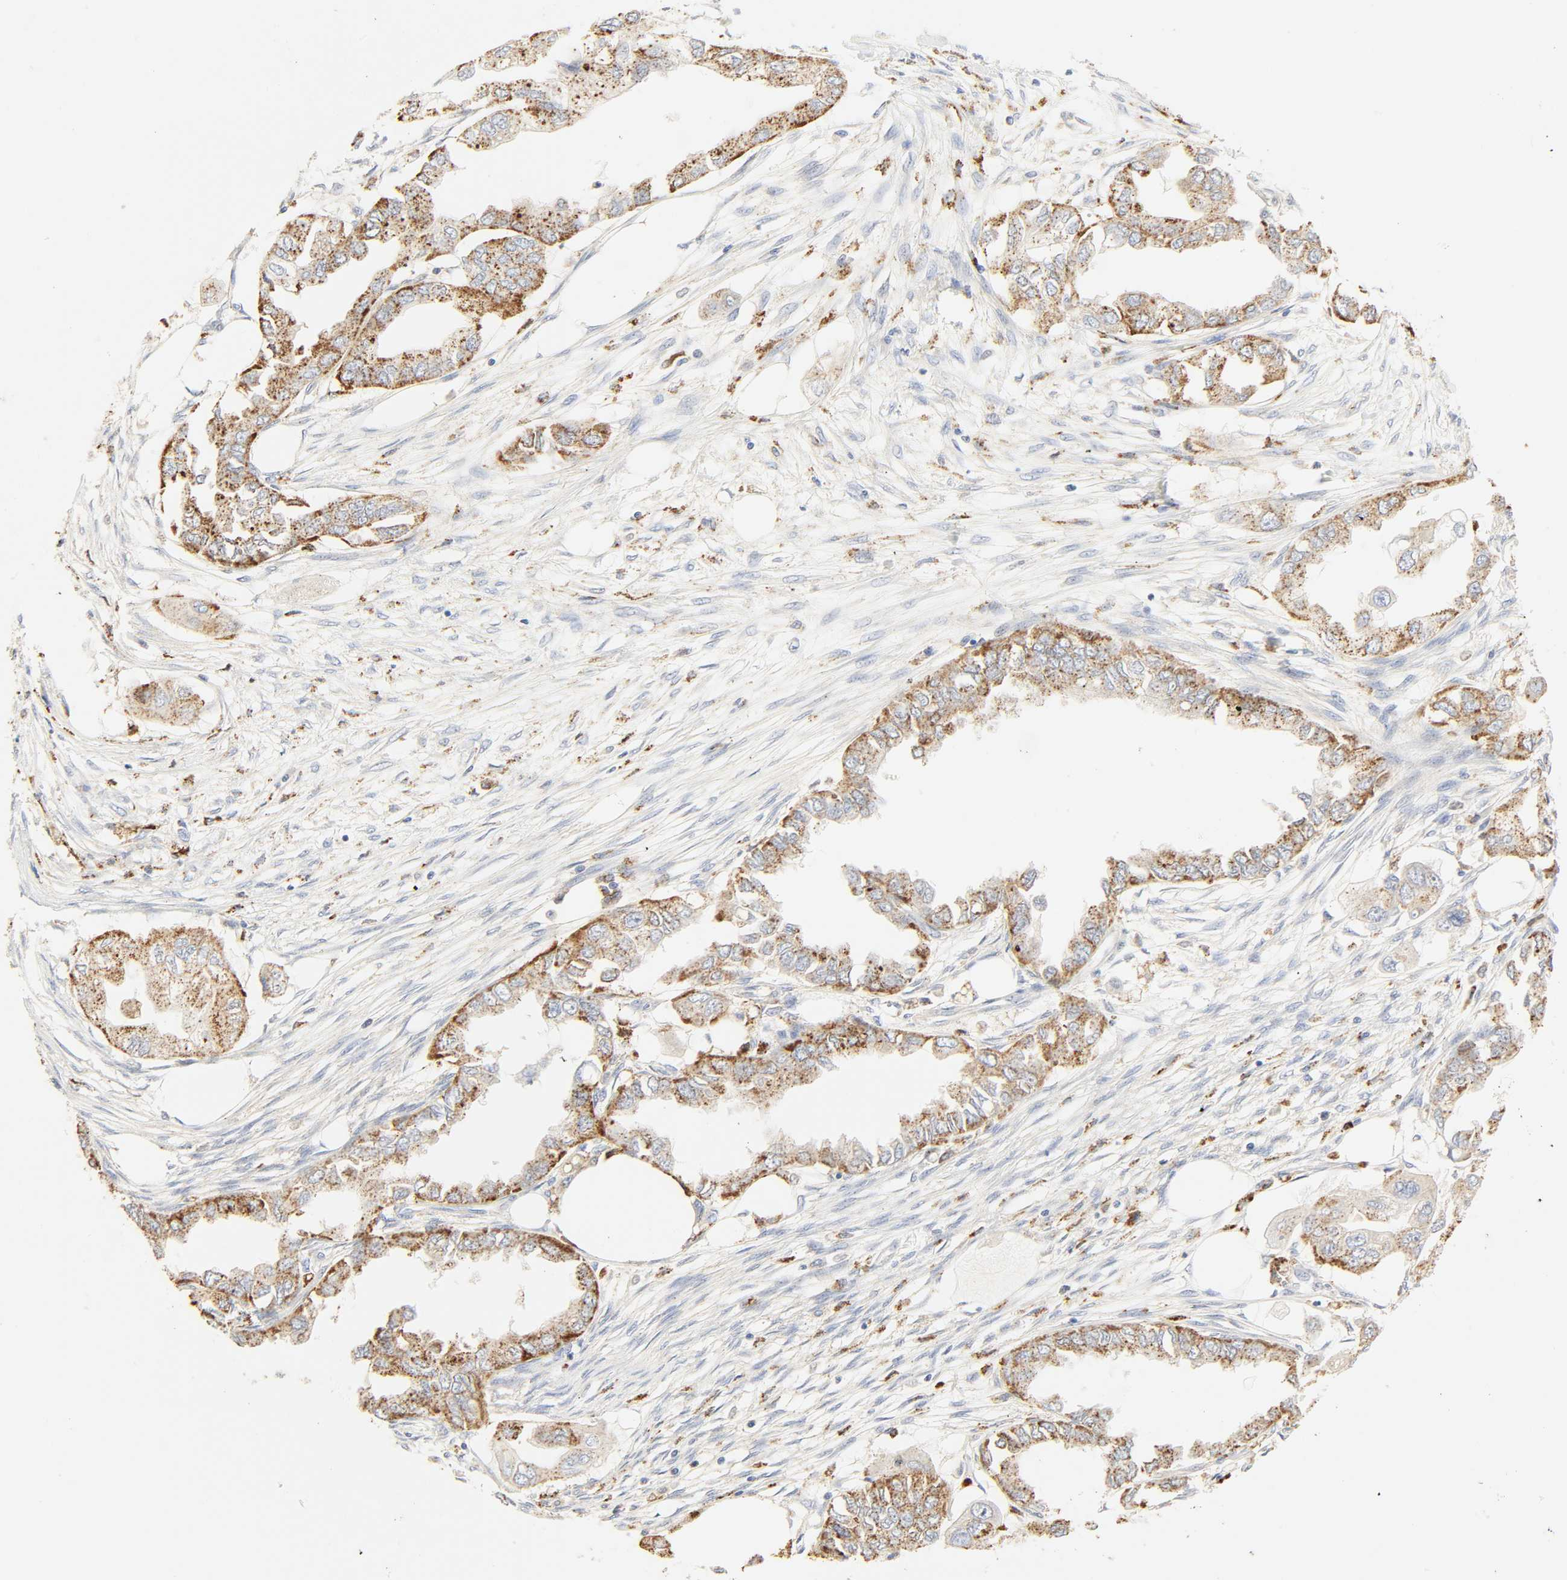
{"staining": {"intensity": "strong", "quantity": ">75%", "location": "cytoplasmic/membranous"}, "tissue": "endometrial cancer", "cell_type": "Tumor cells", "image_type": "cancer", "snomed": [{"axis": "morphology", "description": "Adenocarcinoma, NOS"}, {"axis": "topography", "description": "Endometrium"}], "caption": "Human endometrial adenocarcinoma stained with a protein marker exhibits strong staining in tumor cells.", "gene": "CAMK2A", "patient": {"sex": "female", "age": 67}}